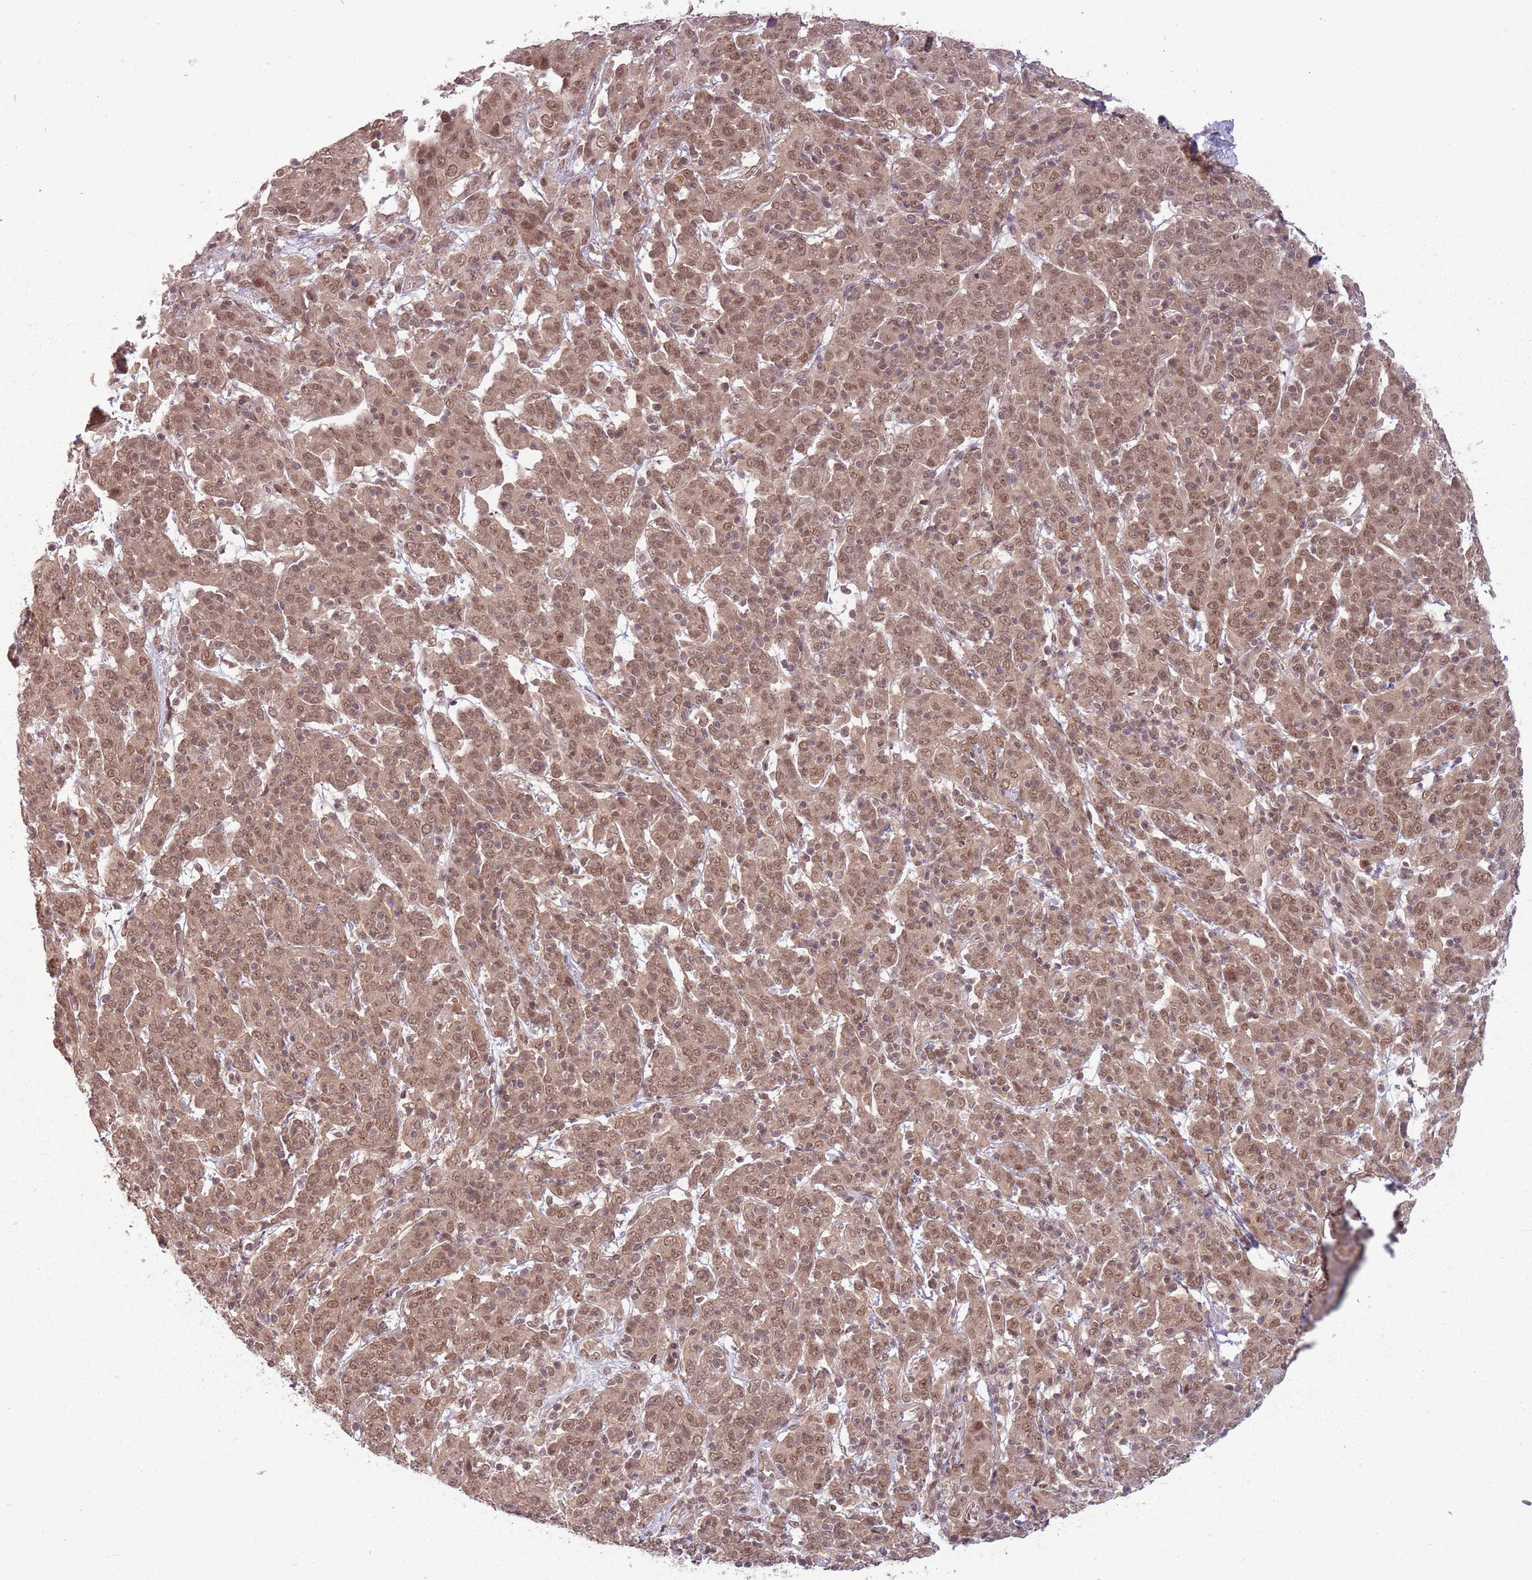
{"staining": {"intensity": "weak", "quantity": ">75%", "location": "cytoplasmic/membranous,nuclear"}, "tissue": "cervical cancer", "cell_type": "Tumor cells", "image_type": "cancer", "snomed": [{"axis": "morphology", "description": "Squamous cell carcinoma, NOS"}, {"axis": "topography", "description": "Cervix"}], "caption": "Tumor cells show weak cytoplasmic/membranous and nuclear expression in about >75% of cells in cervical squamous cell carcinoma.", "gene": "ADAMTS3", "patient": {"sex": "female", "age": 67}}